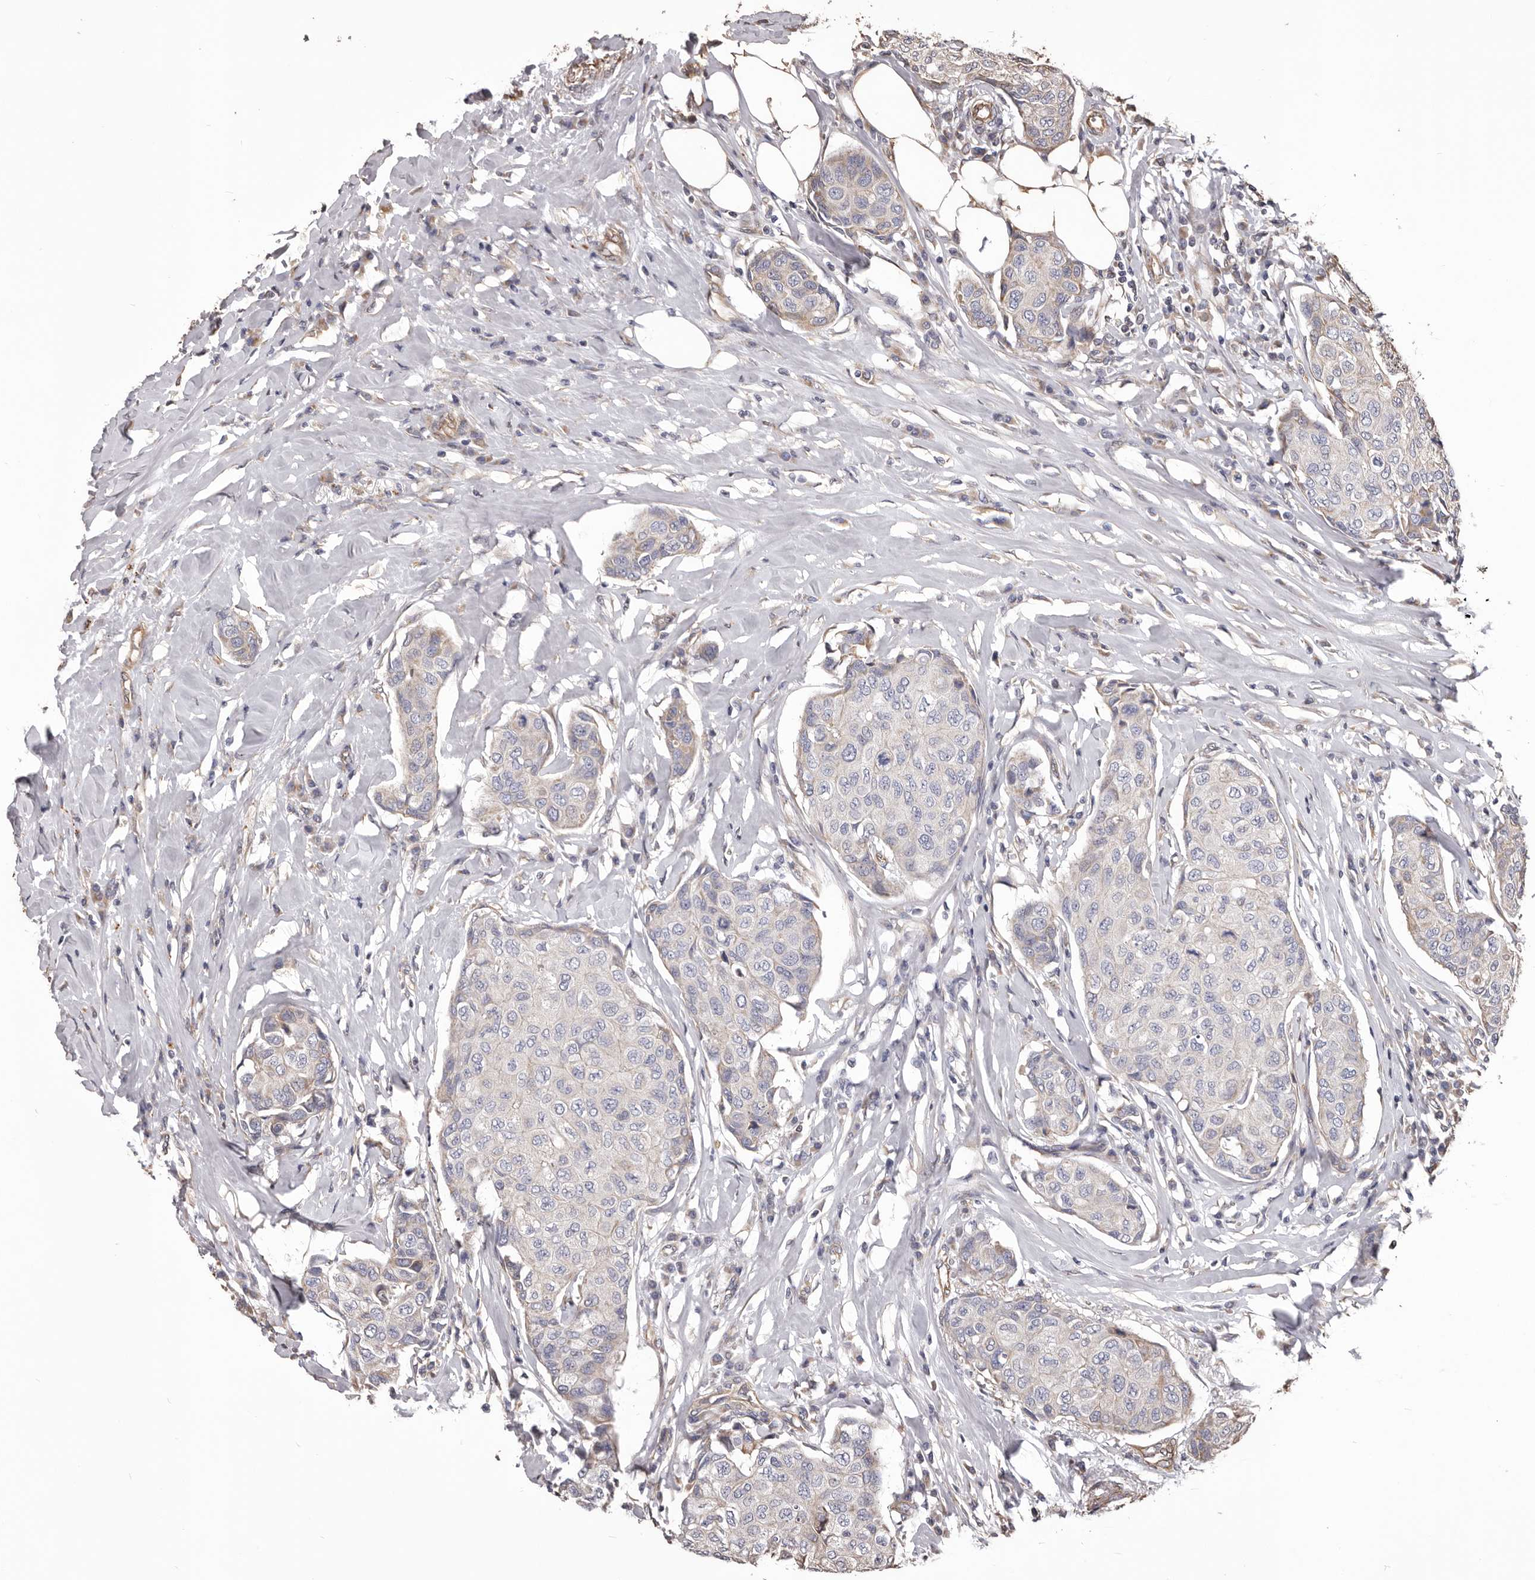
{"staining": {"intensity": "negative", "quantity": "none", "location": "none"}, "tissue": "breast cancer", "cell_type": "Tumor cells", "image_type": "cancer", "snomed": [{"axis": "morphology", "description": "Duct carcinoma"}, {"axis": "topography", "description": "Breast"}], "caption": "The image displays no staining of tumor cells in breast cancer (infiltrating ductal carcinoma).", "gene": "CEP104", "patient": {"sex": "female", "age": 80}}